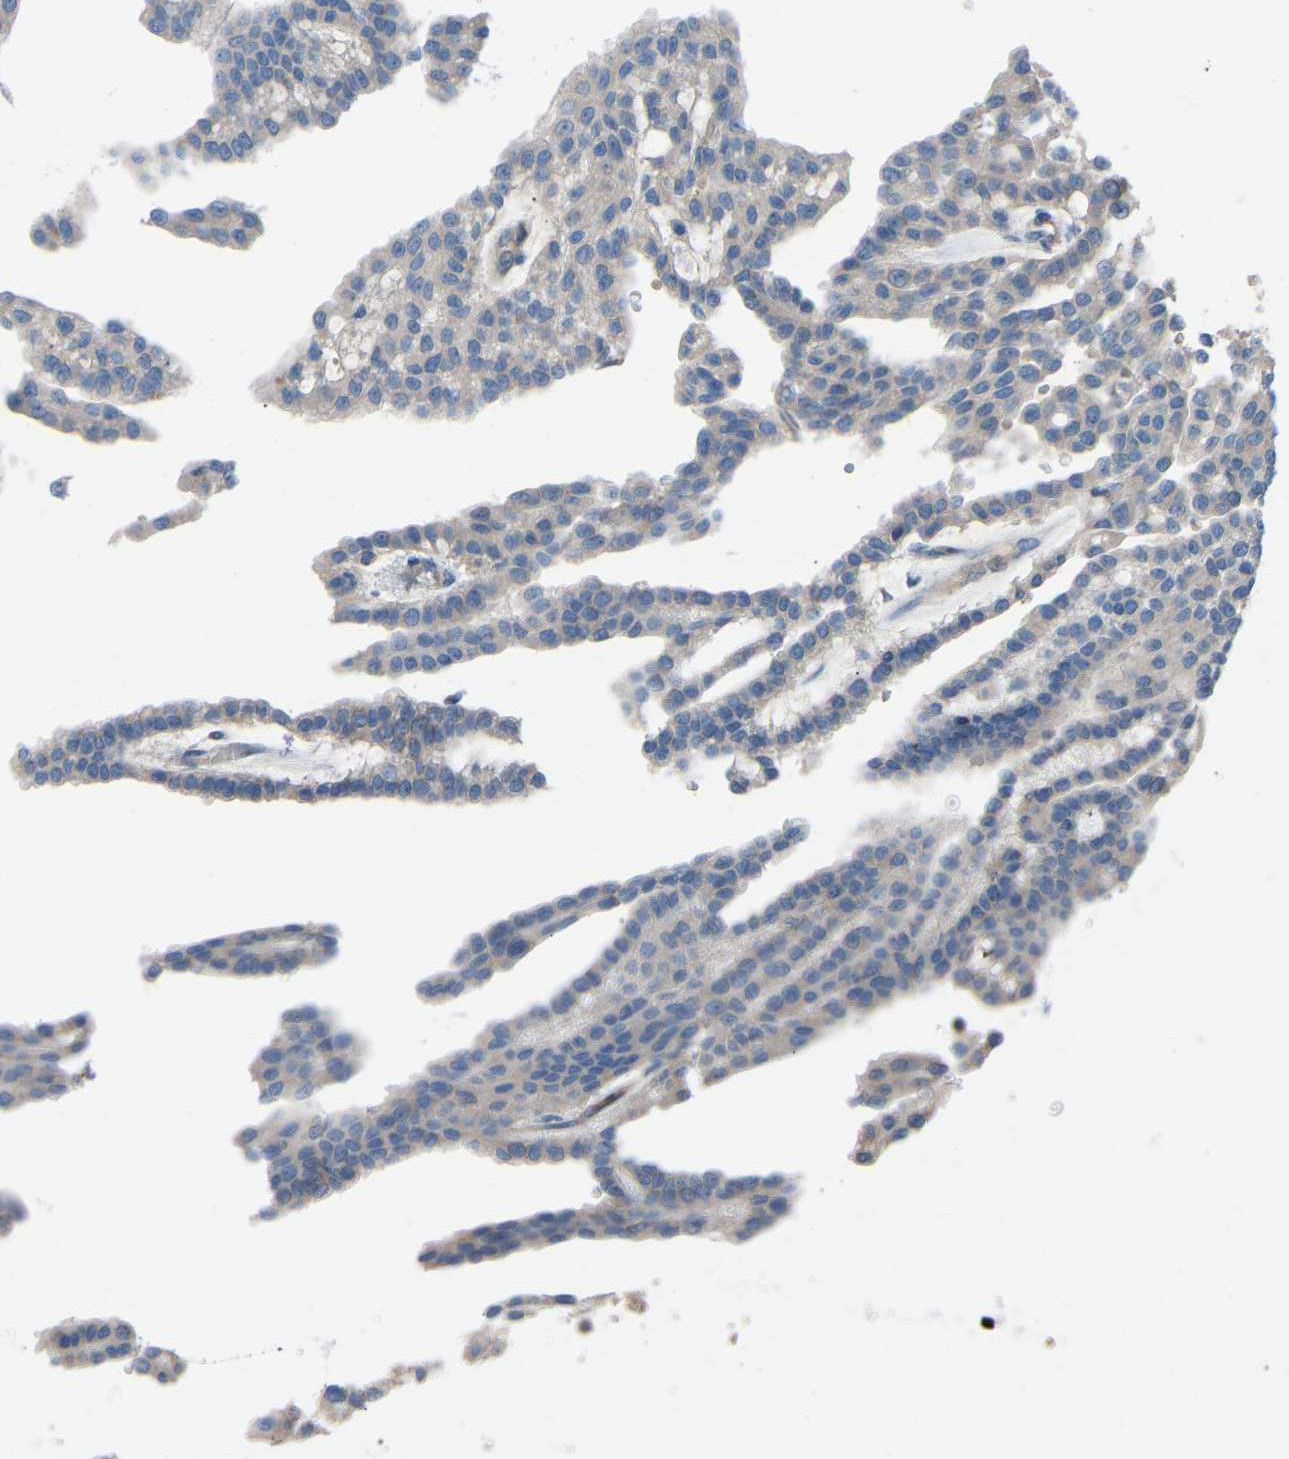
{"staining": {"intensity": "moderate", "quantity": ">75%", "location": "cytoplasmic/membranous"}, "tissue": "renal cancer", "cell_type": "Tumor cells", "image_type": "cancer", "snomed": [{"axis": "morphology", "description": "Adenocarcinoma, NOS"}, {"axis": "topography", "description": "Kidney"}], "caption": "Tumor cells demonstrate medium levels of moderate cytoplasmic/membranous staining in about >75% of cells in human renal cancer. Using DAB (brown) and hematoxylin (blue) stains, captured at high magnification using brightfield microscopy.", "gene": "GRK6", "patient": {"sex": "male", "age": 63}}